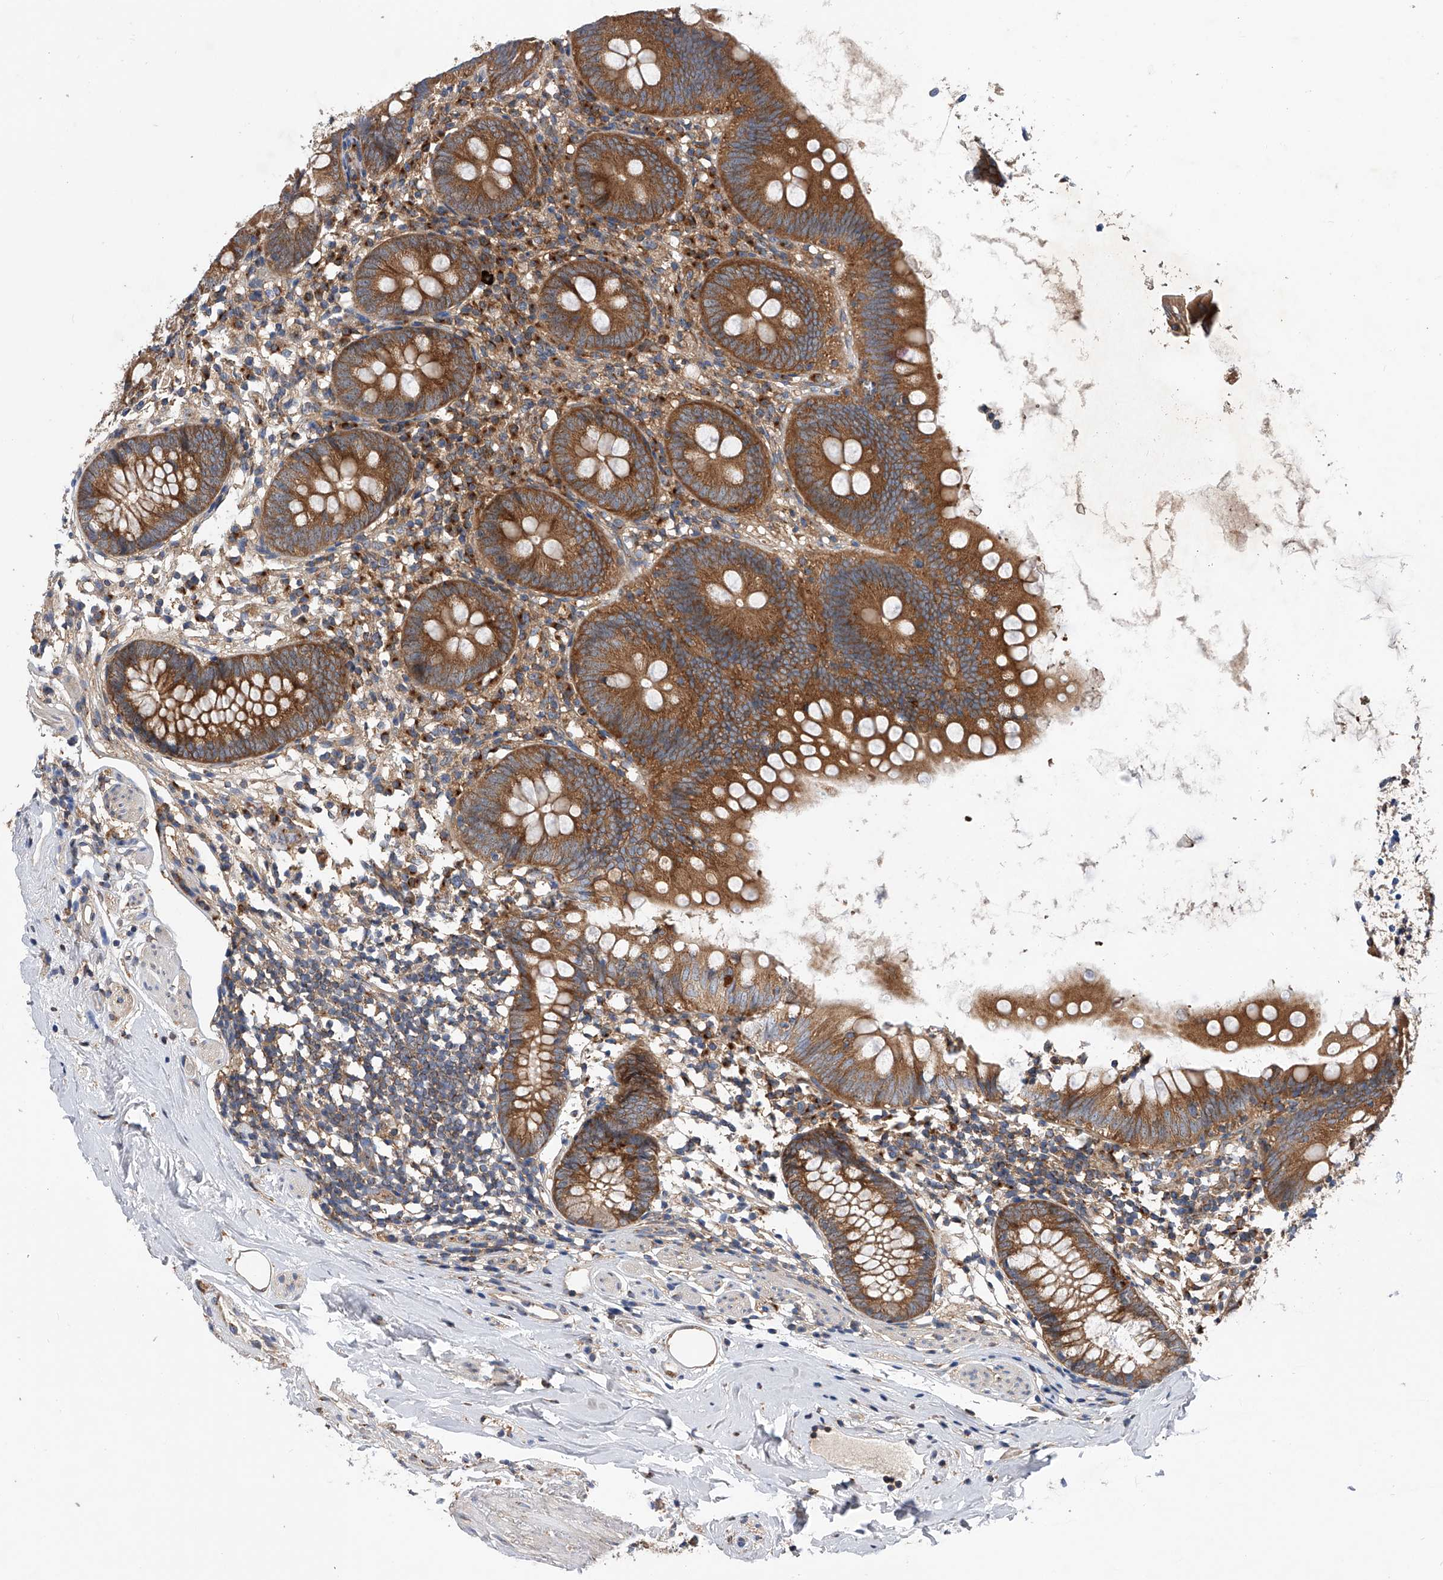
{"staining": {"intensity": "strong", "quantity": ">75%", "location": "cytoplasmic/membranous"}, "tissue": "appendix", "cell_type": "Glandular cells", "image_type": "normal", "snomed": [{"axis": "morphology", "description": "Normal tissue, NOS"}, {"axis": "topography", "description": "Appendix"}], "caption": "Appendix stained with IHC shows strong cytoplasmic/membranous expression in approximately >75% of glandular cells.", "gene": "CFAP410", "patient": {"sex": "female", "age": 62}}